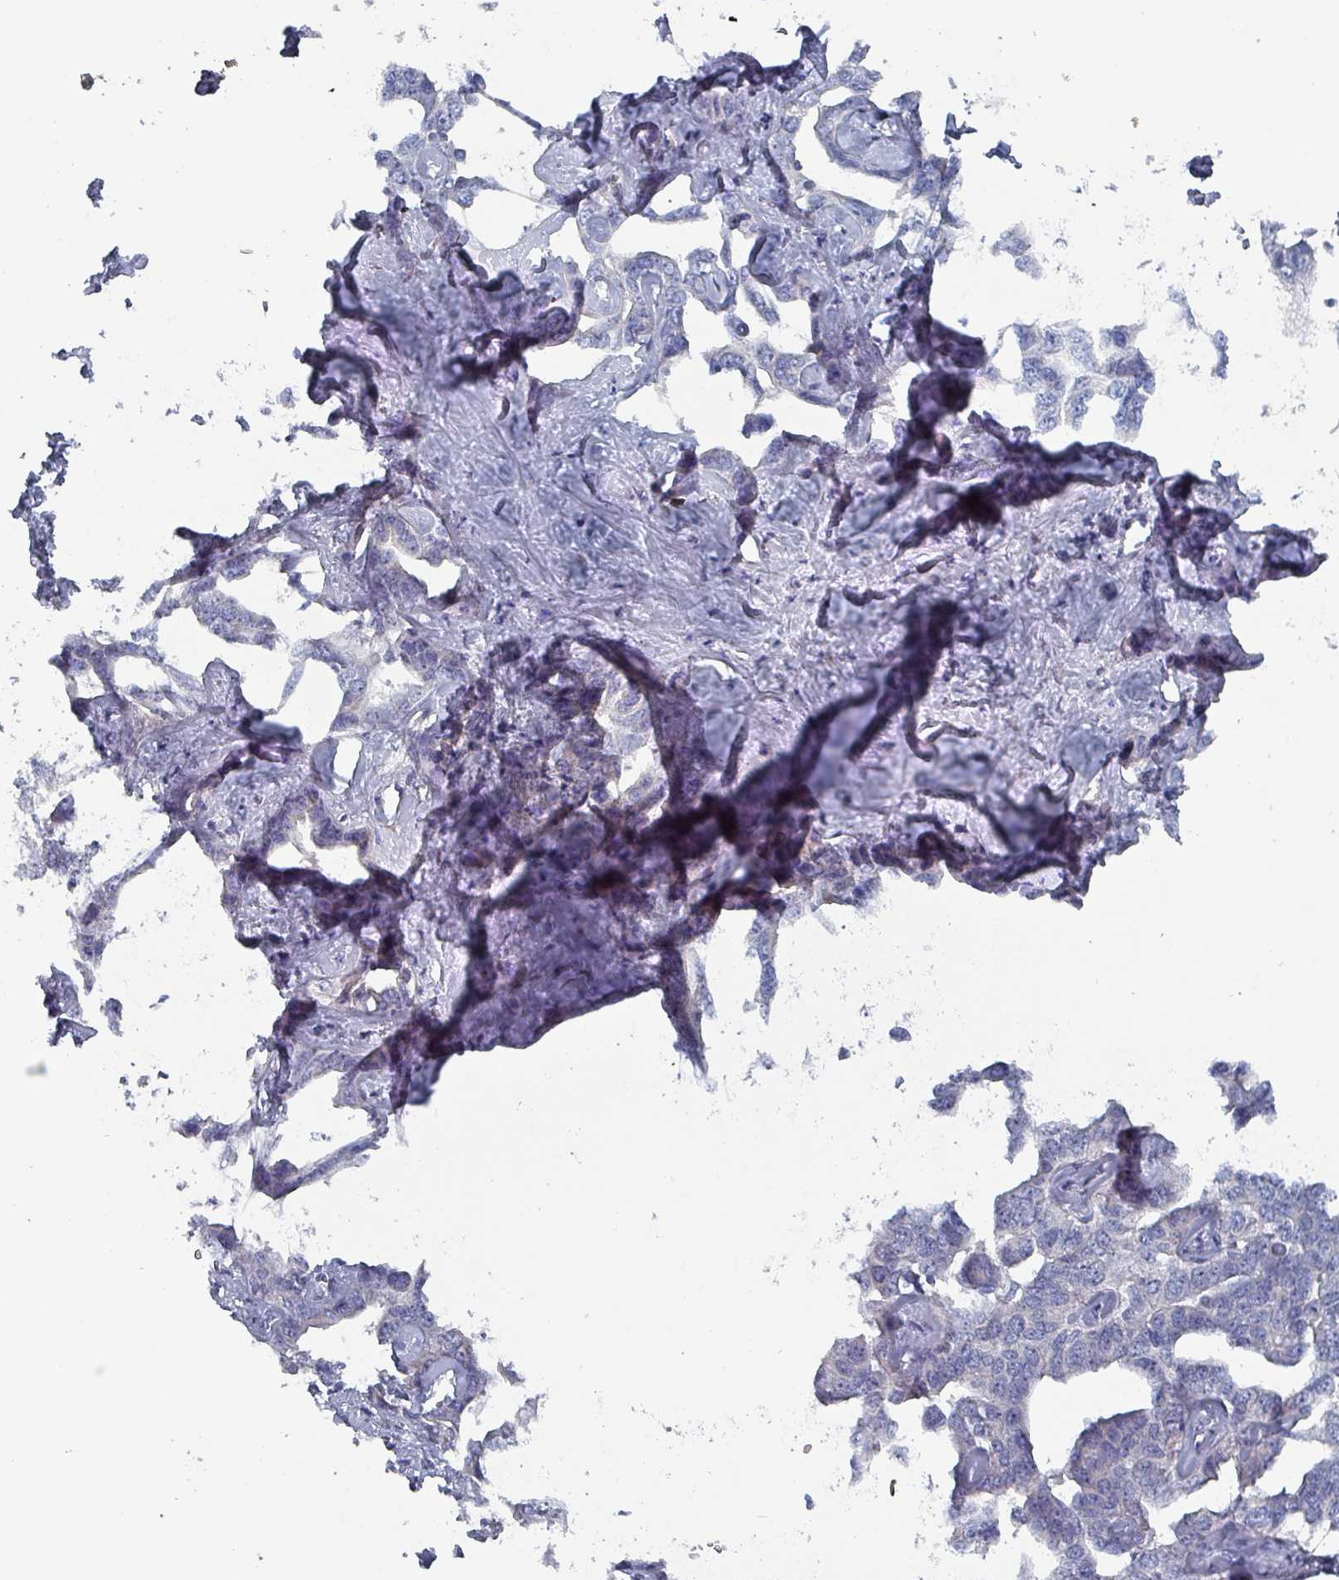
{"staining": {"intensity": "negative", "quantity": "none", "location": "none"}, "tissue": "liver cancer", "cell_type": "Tumor cells", "image_type": "cancer", "snomed": [{"axis": "morphology", "description": "Cholangiocarcinoma"}, {"axis": "topography", "description": "Liver"}], "caption": "DAB immunohistochemical staining of liver cholangiocarcinoma exhibits no significant staining in tumor cells.", "gene": "DRD5", "patient": {"sex": "male", "age": 59}}